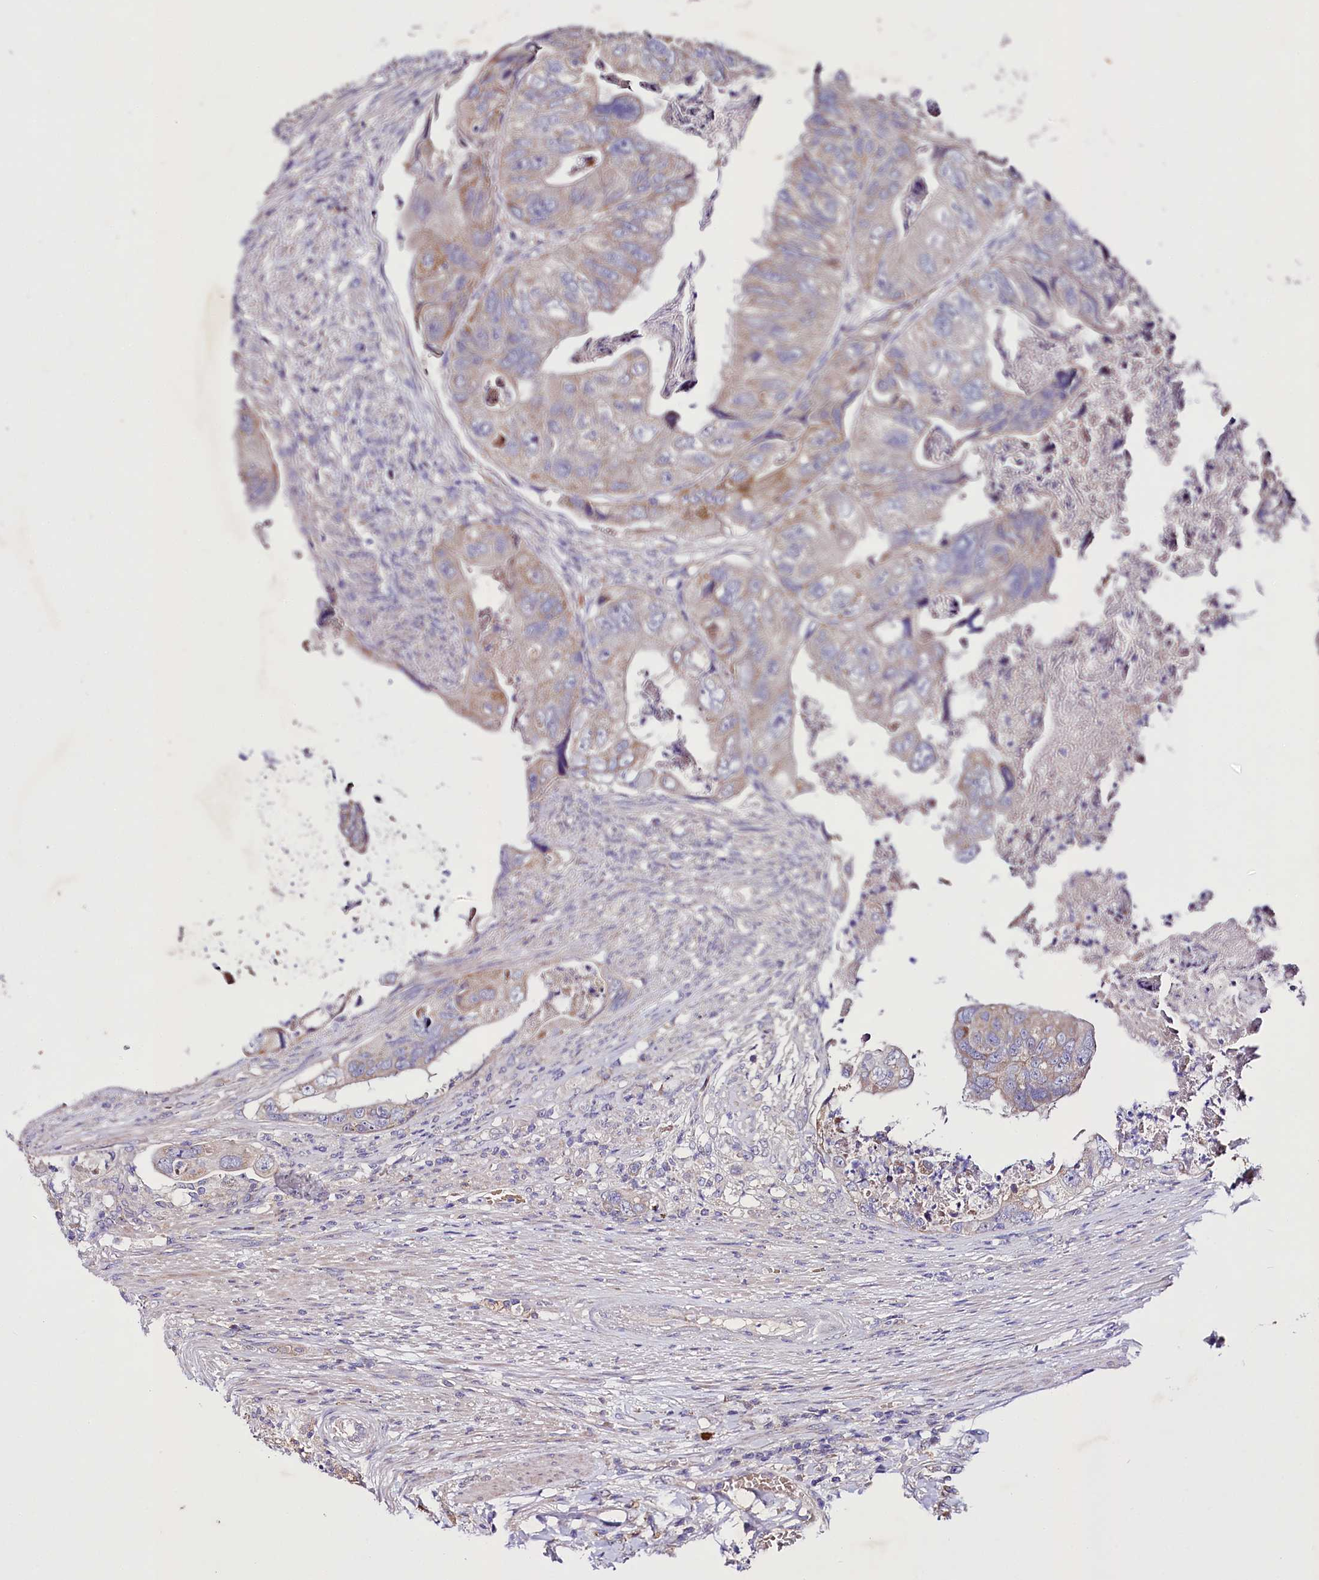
{"staining": {"intensity": "weak", "quantity": "<25%", "location": "cytoplasmic/membranous"}, "tissue": "colorectal cancer", "cell_type": "Tumor cells", "image_type": "cancer", "snomed": [{"axis": "morphology", "description": "Adenocarcinoma, NOS"}, {"axis": "topography", "description": "Rectum"}], "caption": "Immunohistochemistry (IHC) micrograph of neoplastic tissue: human colorectal cancer (adenocarcinoma) stained with DAB displays no significant protein positivity in tumor cells.", "gene": "ZNF45", "patient": {"sex": "male", "age": 63}}